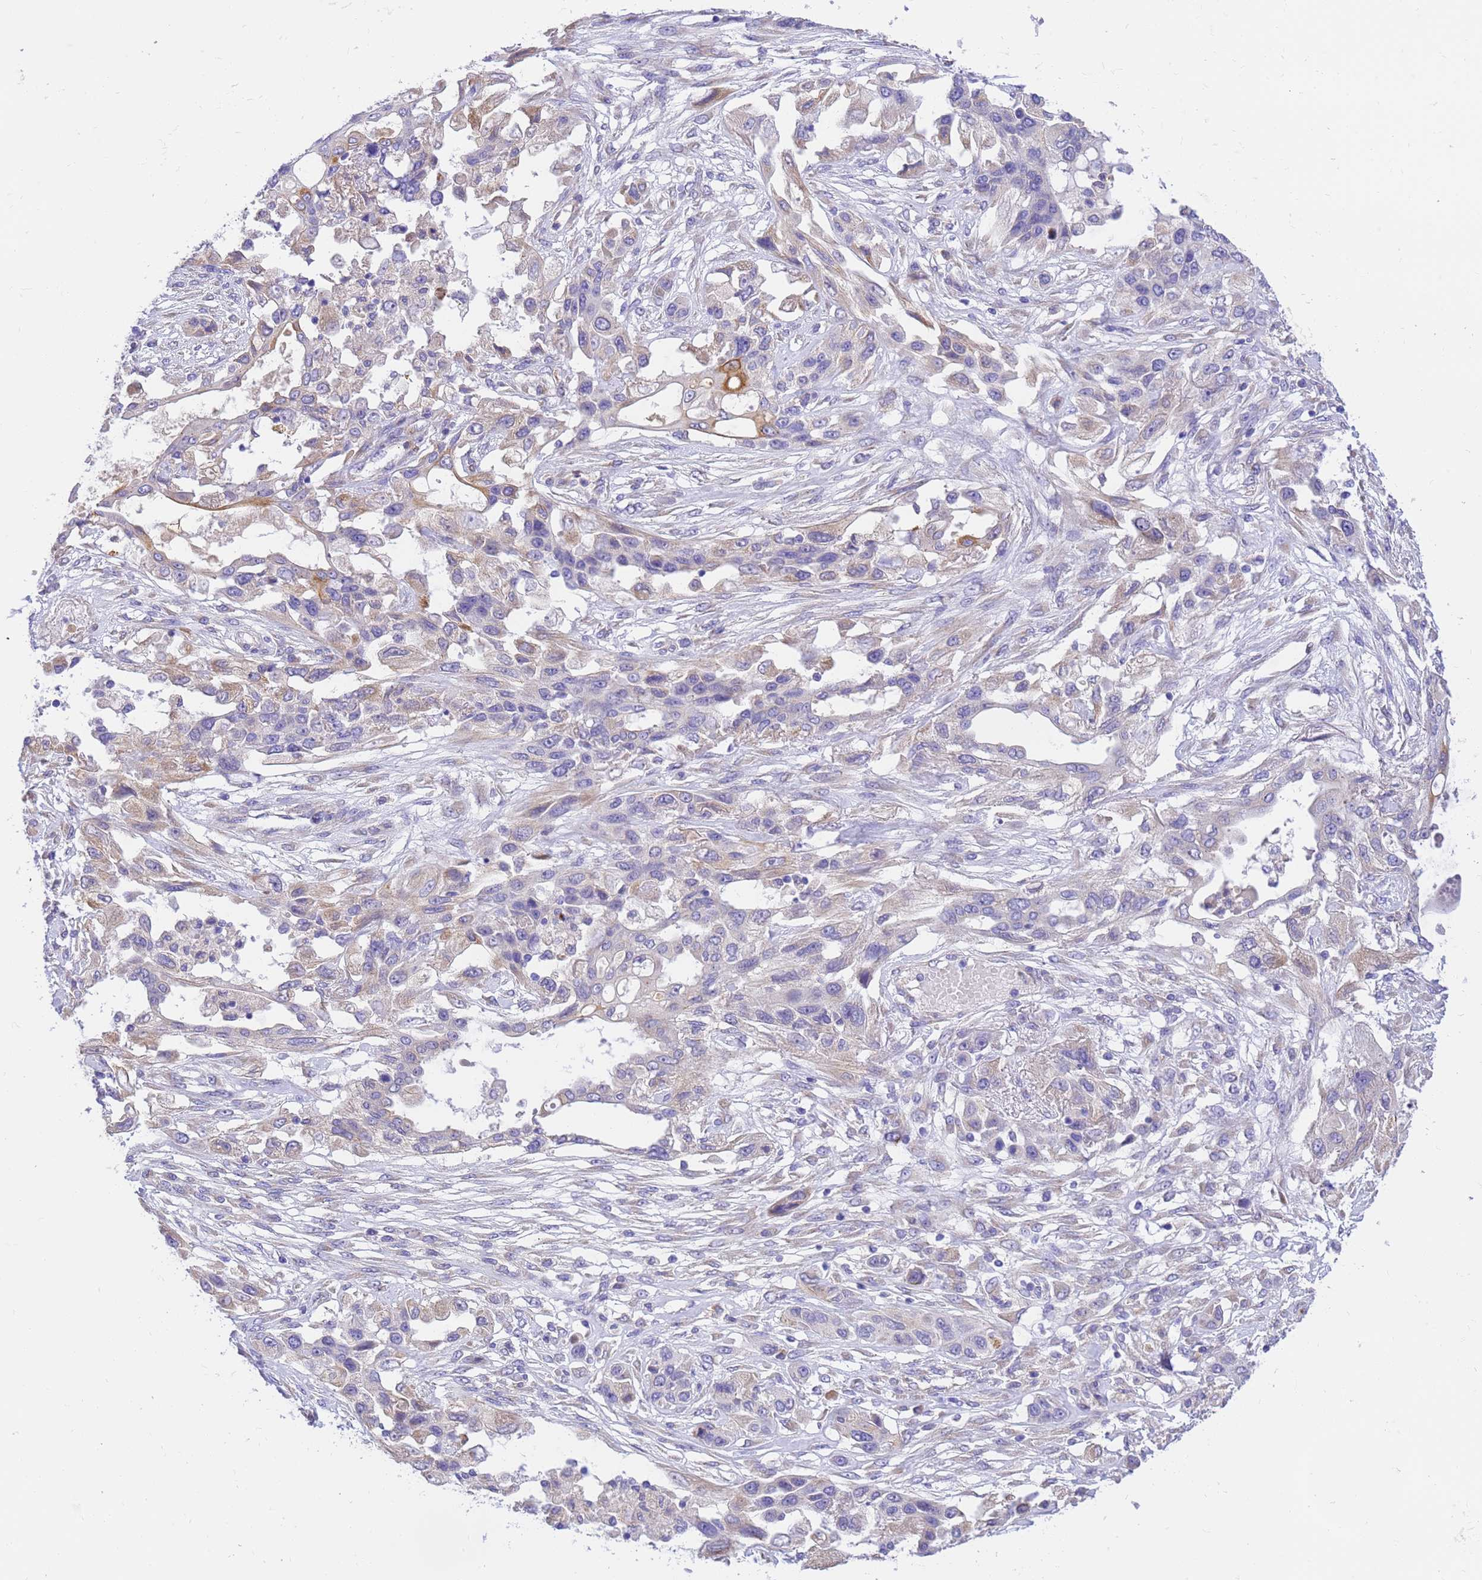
{"staining": {"intensity": "weak", "quantity": "<25%", "location": "cytoplasmic/membranous"}, "tissue": "lung cancer", "cell_type": "Tumor cells", "image_type": "cancer", "snomed": [{"axis": "morphology", "description": "Squamous cell carcinoma, NOS"}, {"axis": "topography", "description": "Lung"}], "caption": "Protein analysis of lung cancer (squamous cell carcinoma) exhibits no significant staining in tumor cells.", "gene": "RHBDD3", "patient": {"sex": "female", "age": 70}}